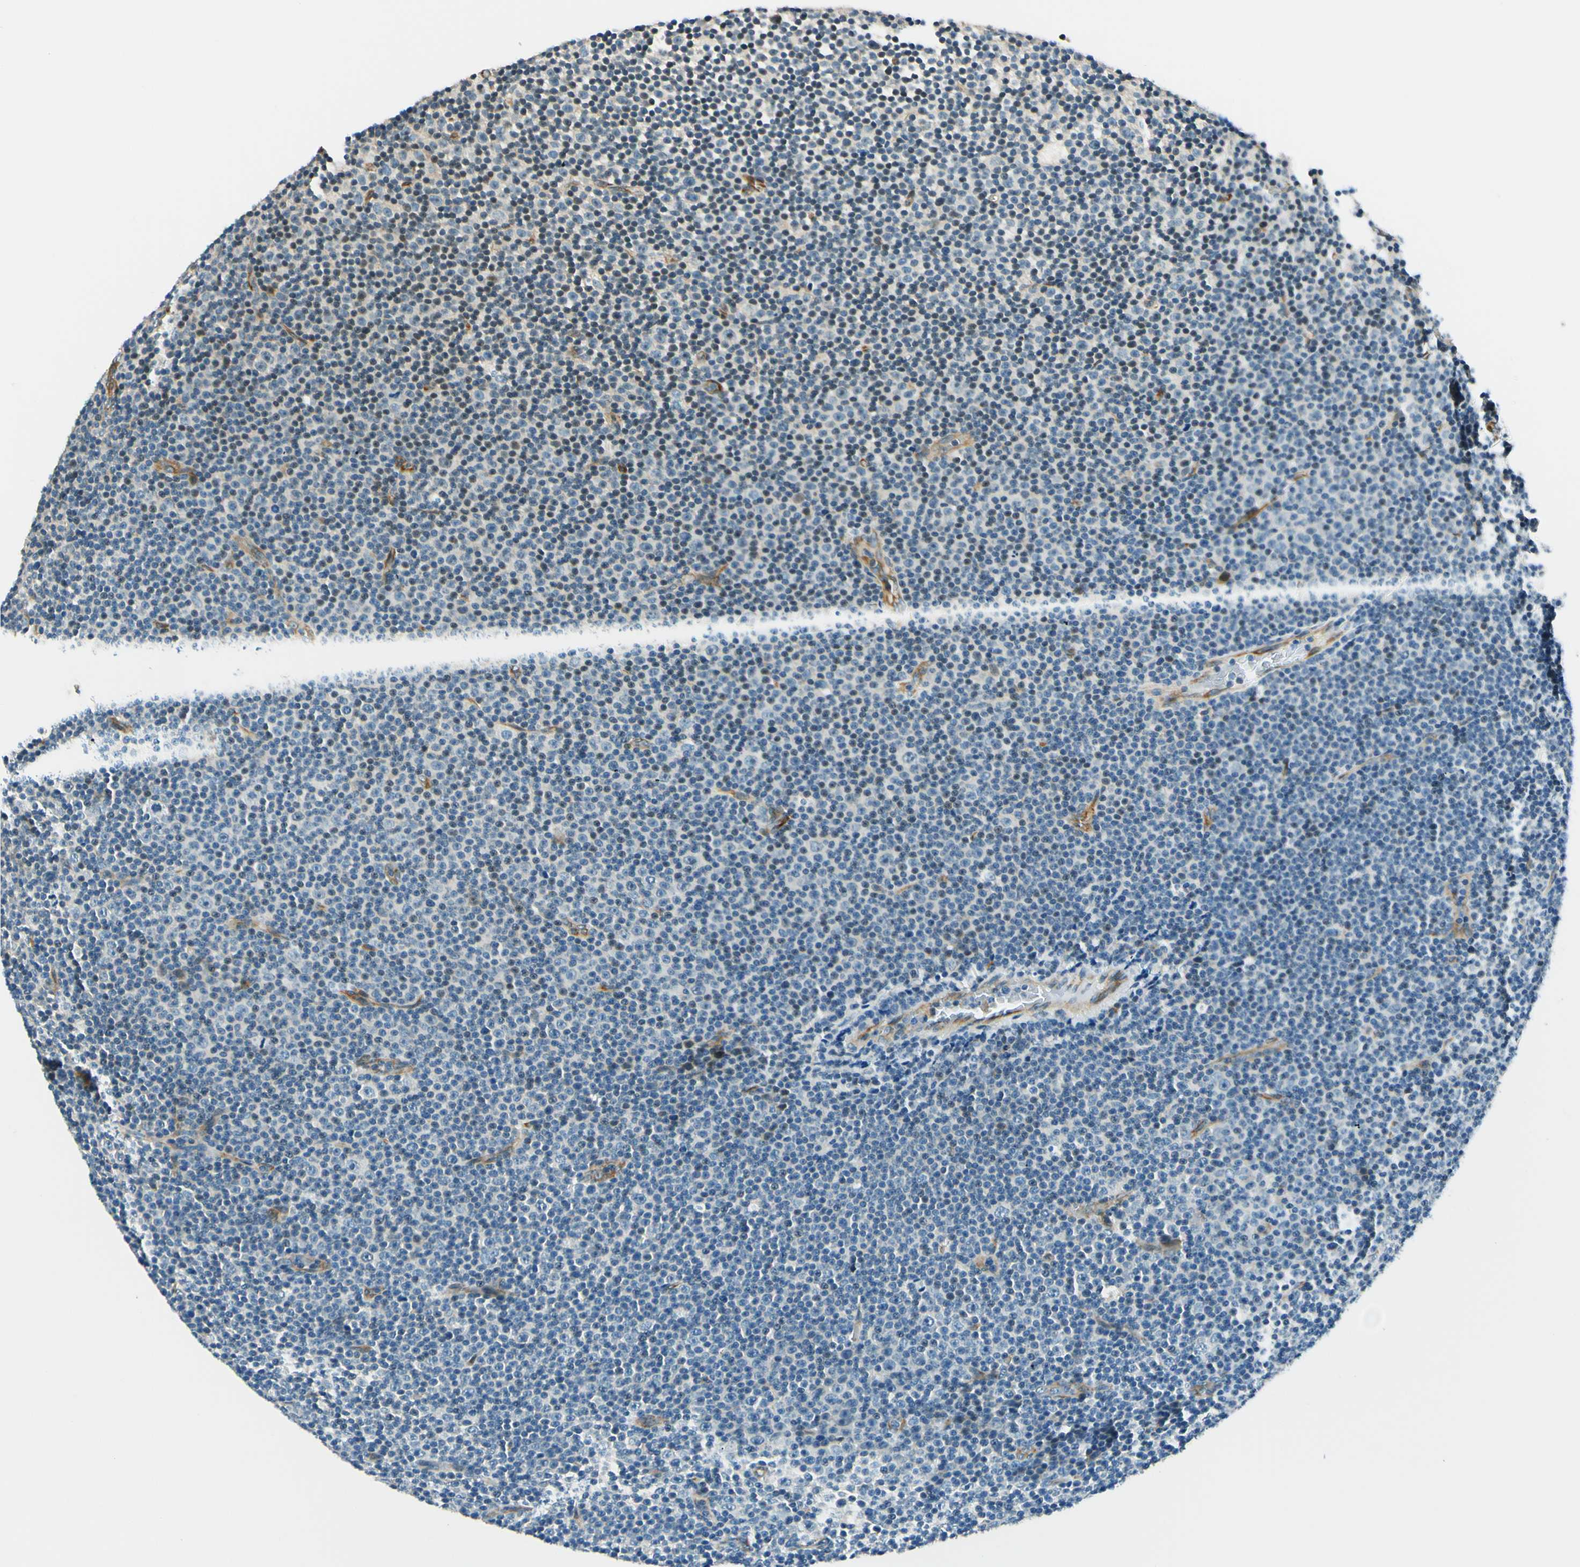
{"staining": {"intensity": "negative", "quantity": "none", "location": "none"}, "tissue": "lymphoma", "cell_type": "Tumor cells", "image_type": "cancer", "snomed": [{"axis": "morphology", "description": "Malignant lymphoma, non-Hodgkin's type, Low grade"}, {"axis": "topography", "description": "Lymph node"}], "caption": "The histopathology image exhibits no staining of tumor cells in lymphoma. (DAB IHC, high magnification).", "gene": "TAOK2", "patient": {"sex": "female", "age": 67}}